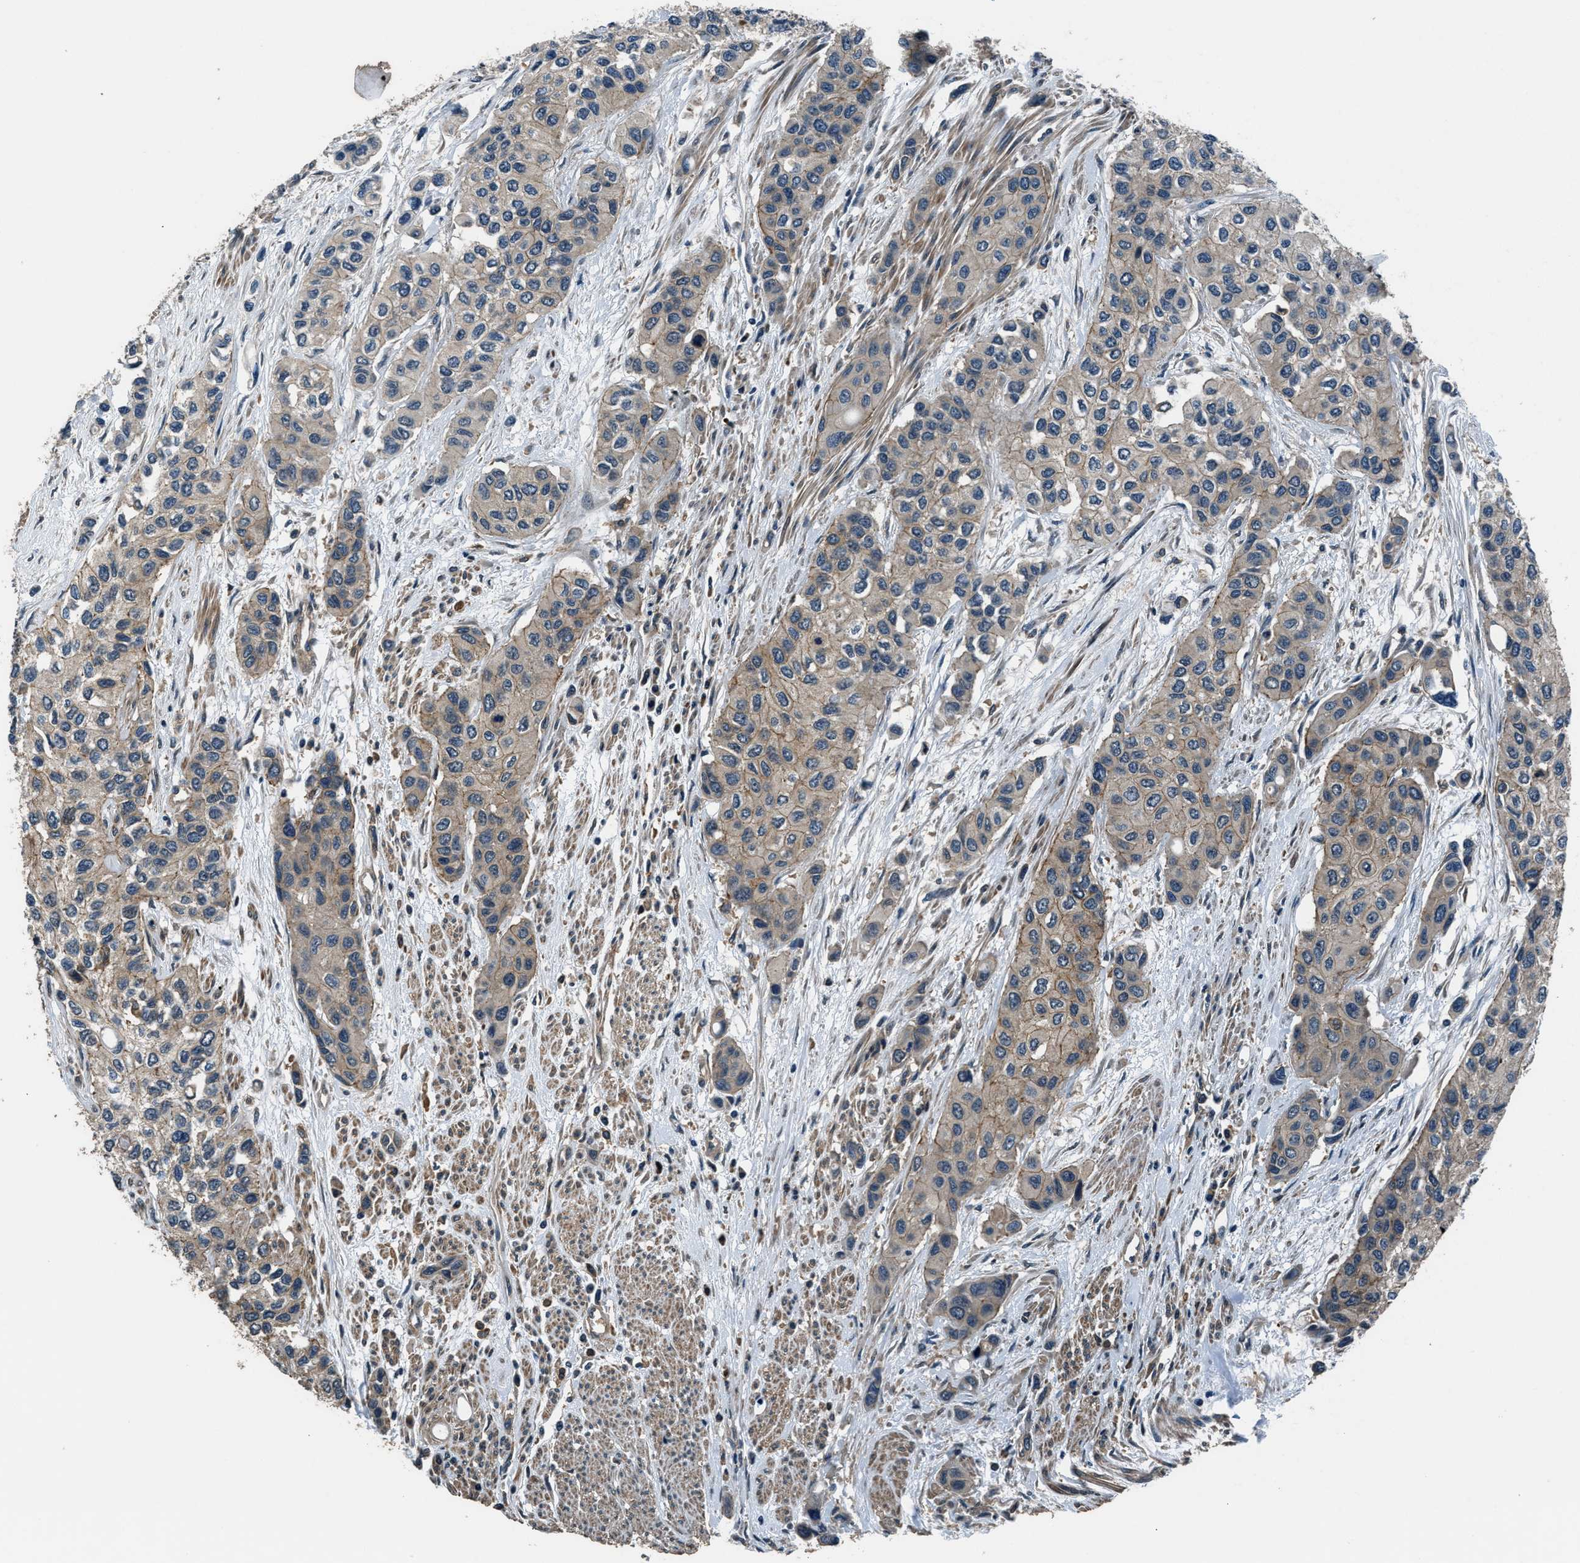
{"staining": {"intensity": "weak", "quantity": "<25%", "location": "cytoplasmic/membranous"}, "tissue": "urothelial cancer", "cell_type": "Tumor cells", "image_type": "cancer", "snomed": [{"axis": "morphology", "description": "Urothelial carcinoma, High grade"}, {"axis": "topography", "description": "Urinary bladder"}], "caption": "This micrograph is of urothelial cancer stained with immunohistochemistry to label a protein in brown with the nuclei are counter-stained blue. There is no staining in tumor cells.", "gene": "ARHGEF11", "patient": {"sex": "female", "age": 56}}